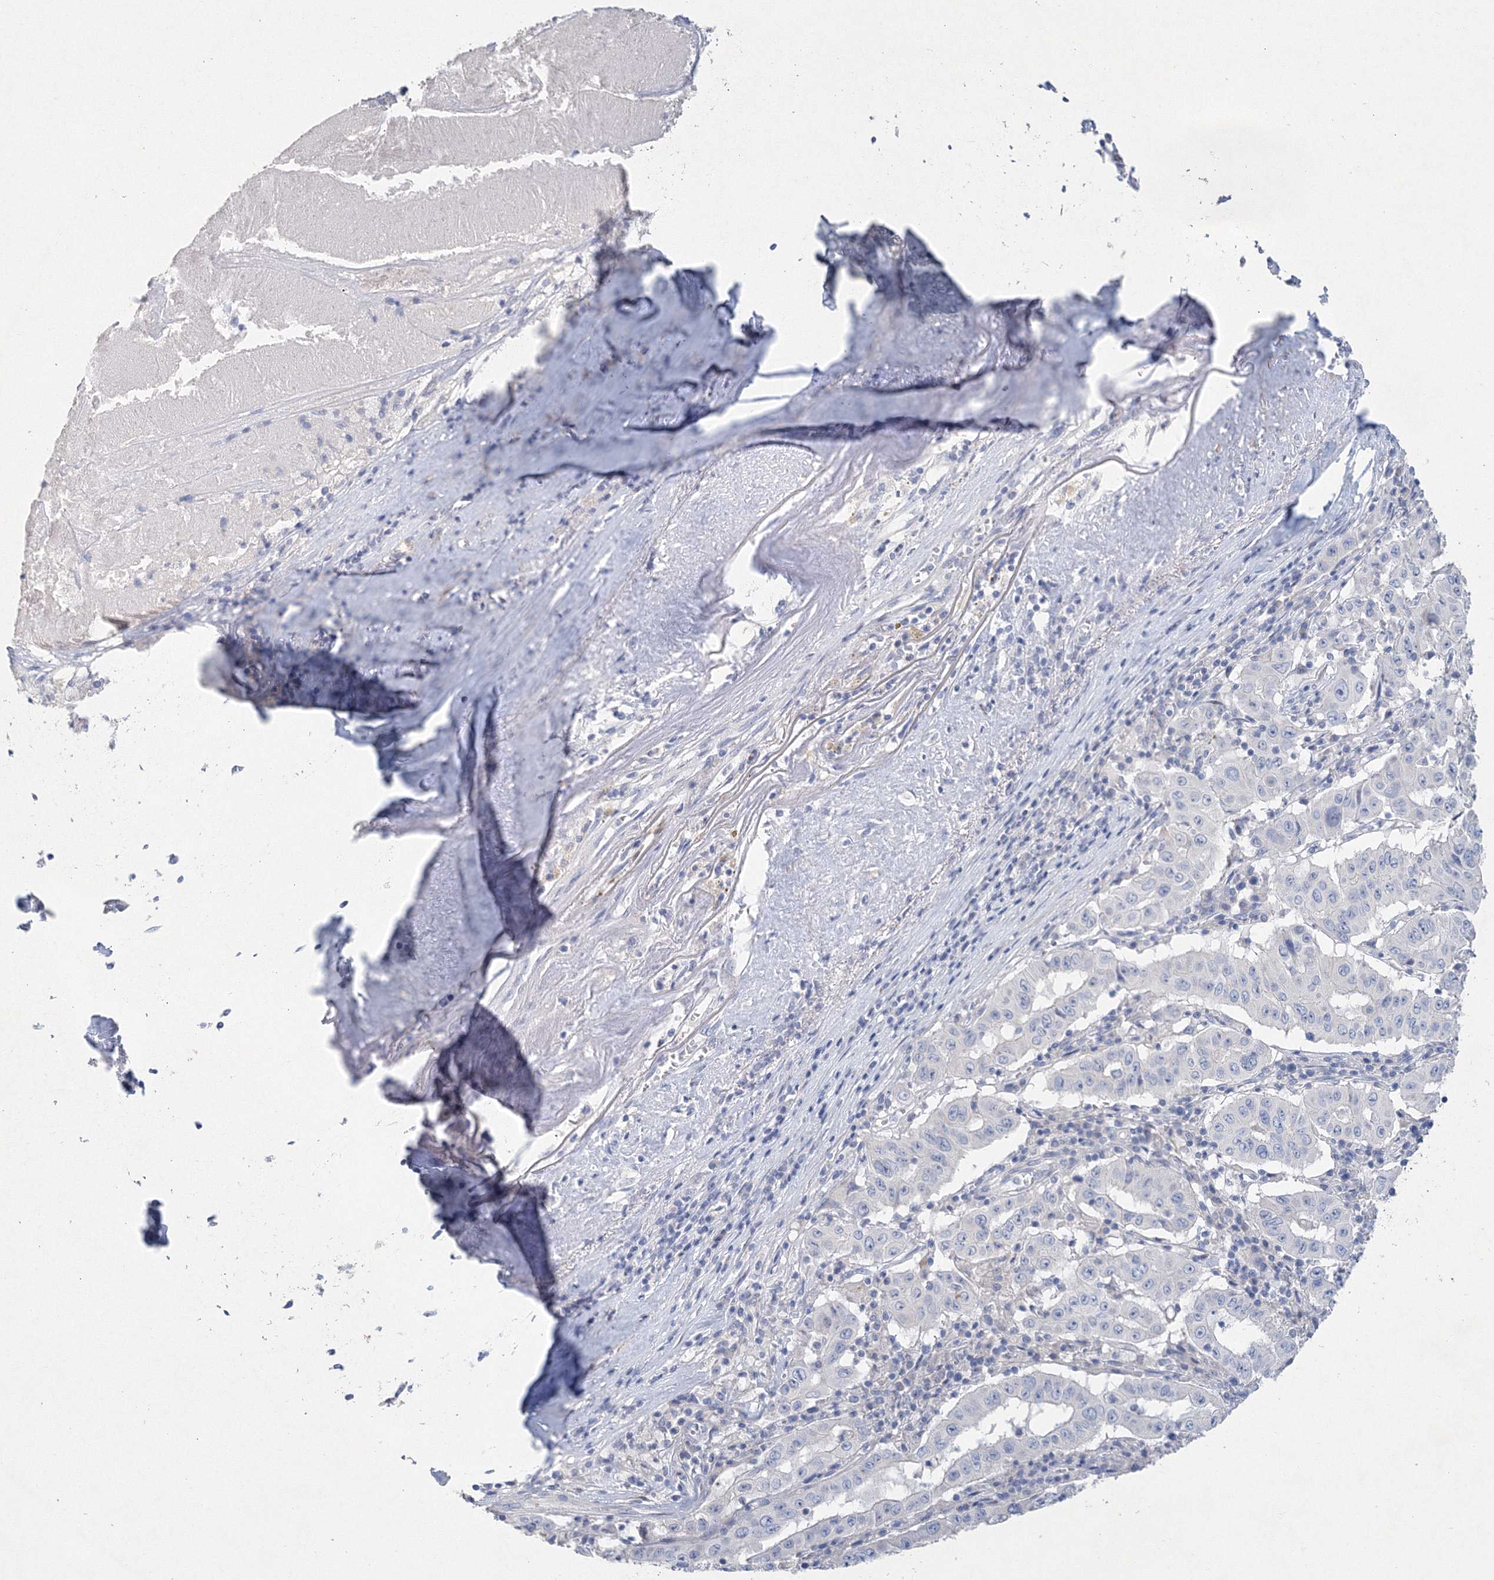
{"staining": {"intensity": "negative", "quantity": "none", "location": "none"}, "tissue": "pancreatic cancer", "cell_type": "Tumor cells", "image_type": "cancer", "snomed": [{"axis": "morphology", "description": "Adenocarcinoma, NOS"}, {"axis": "topography", "description": "Pancreas"}], "caption": "An immunohistochemistry histopathology image of pancreatic cancer is shown. There is no staining in tumor cells of pancreatic cancer. (Immunohistochemistry, brightfield microscopy, high magnification).", "gene": "OSBPL6", "patient": {"sex": "male", "age": 63}}